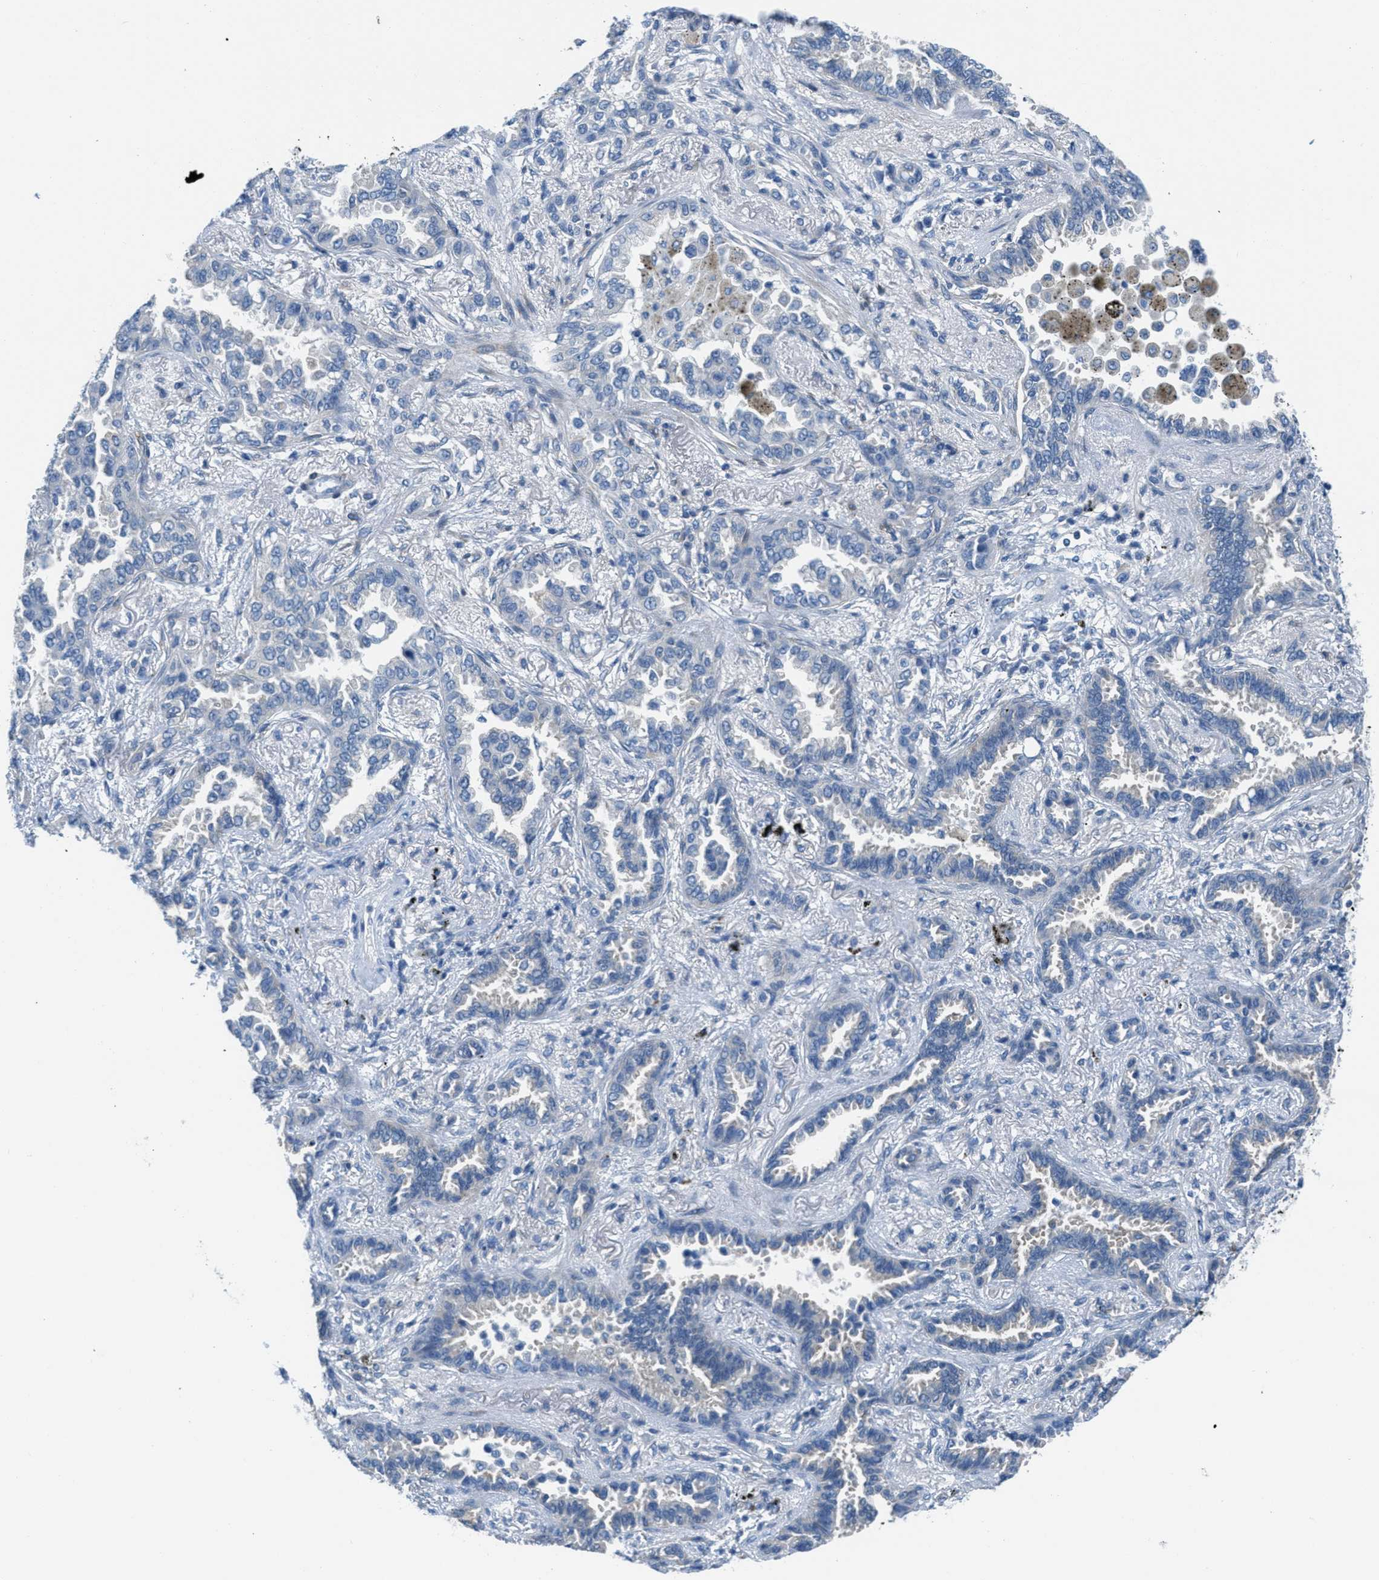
{"staining": {"intensity": "weak", "quantity": "<25%", "location": "cytoplasmic/membranous"}, "tissue": "lung cancer", "cell_type": "Tumor cells", "image_type": "cancer", "snomed": [{"axis": "morphology", "description": "Adenocarcinoma, NOS"}, {"axis": "topography", "description": "Lung"}], "caption": "Tumor cells are negative for brown protein staining in lung cancer (adenocarcinoma). (Brightfield microscopy of DAB (3,3'-diaminobenzidine) immunohistochemistry (IHC) at high magnification).", "gene": "MAPRE2", "patient": {"sex": "male", "age": 59}}